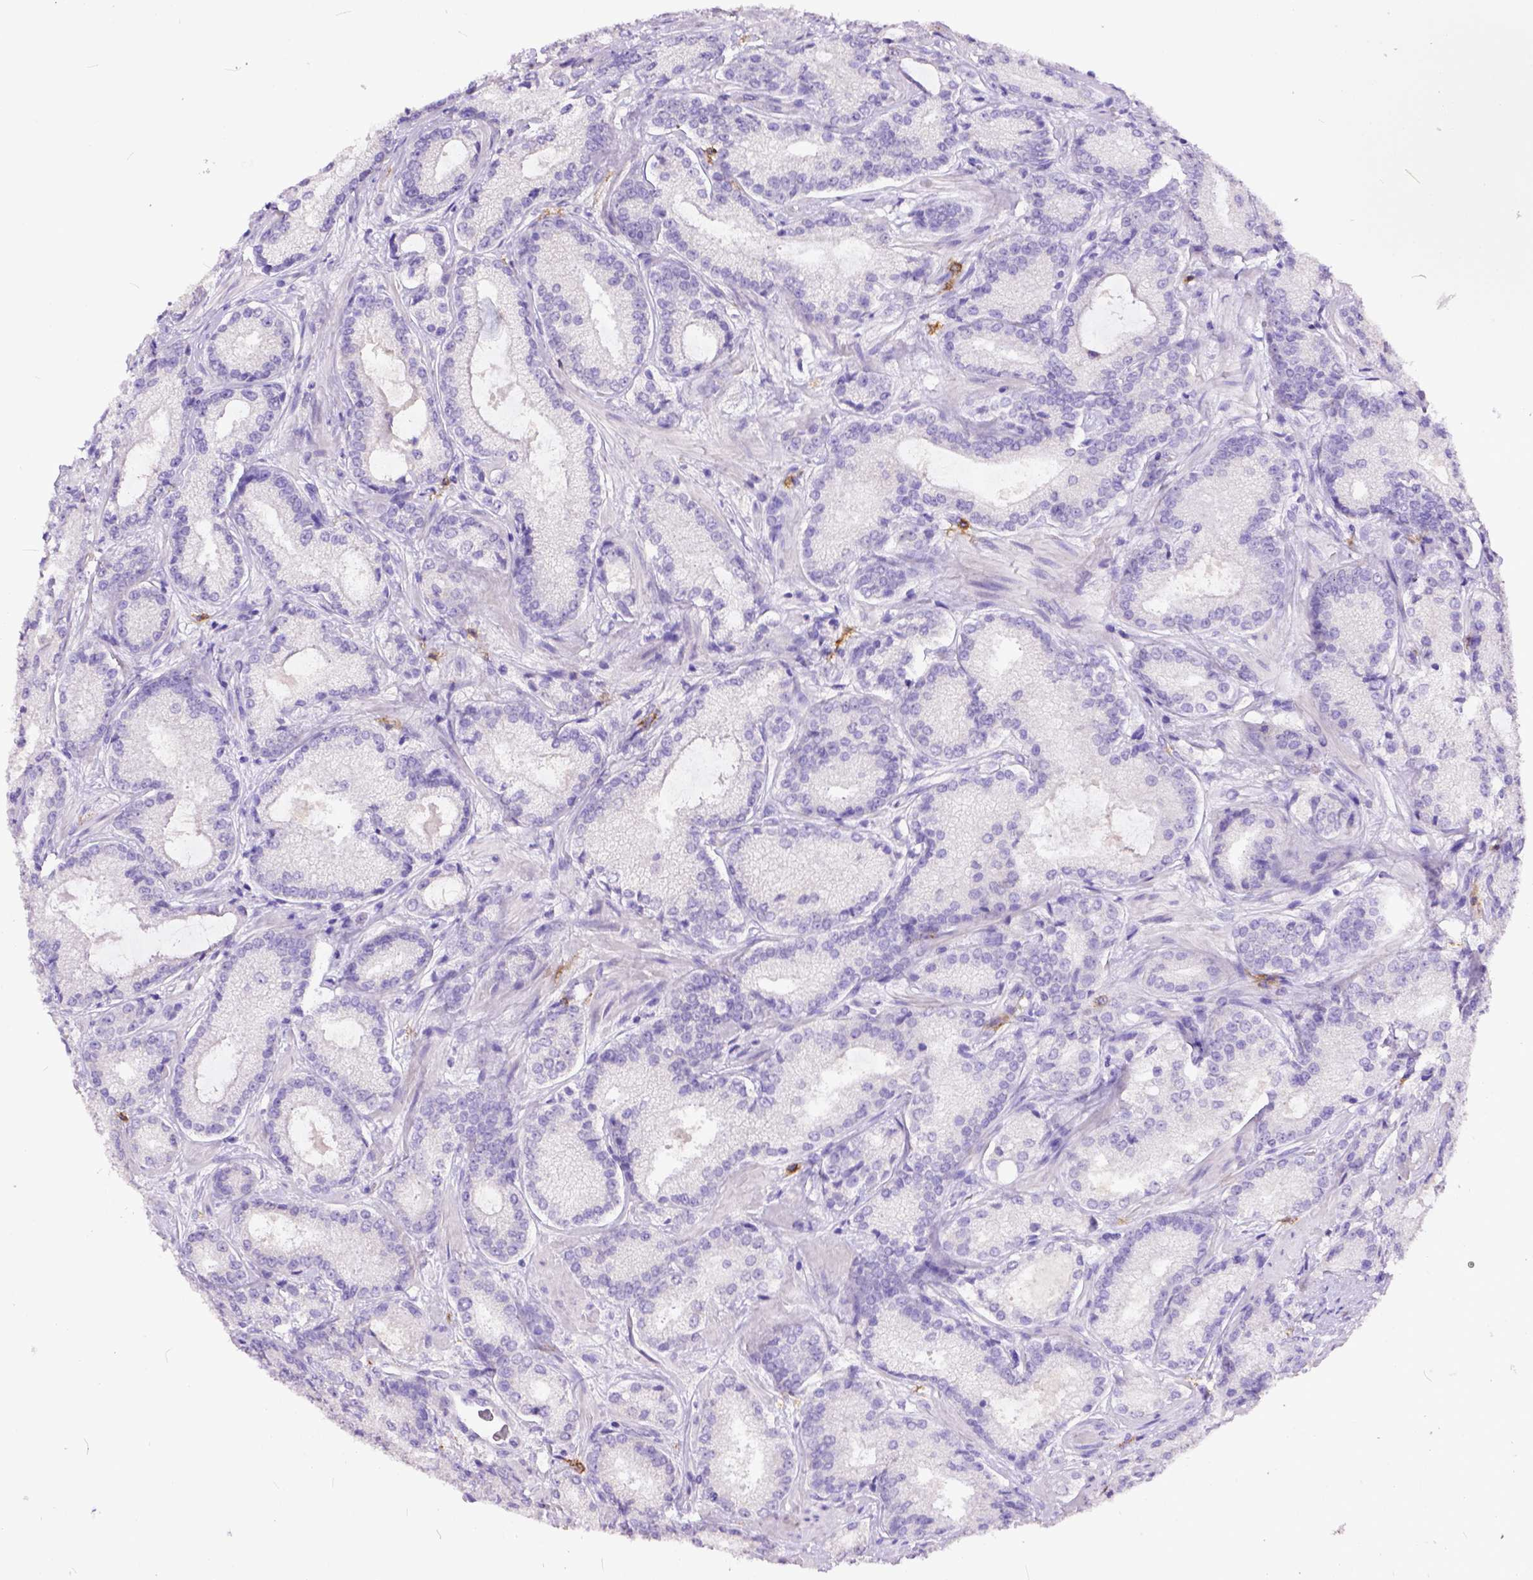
{"staining": {"intensity": "negative", "quantity": "none", "location": "none"}, "tissue": "prostate cancer", "cell_type": "Tumor cells", "image_type": "cancer", "snomed": [{"axis": "morphology", "description": "Adenocarcinoma, Low grade"}, {"axis": "topography", "description": "Prostate"}], "caption": "Tumor cells are negative for protein expression in human low-grade adenocarcinoma (prostate).", "gene": "KIT", "patient": {"sex": "male", "age": 56}}